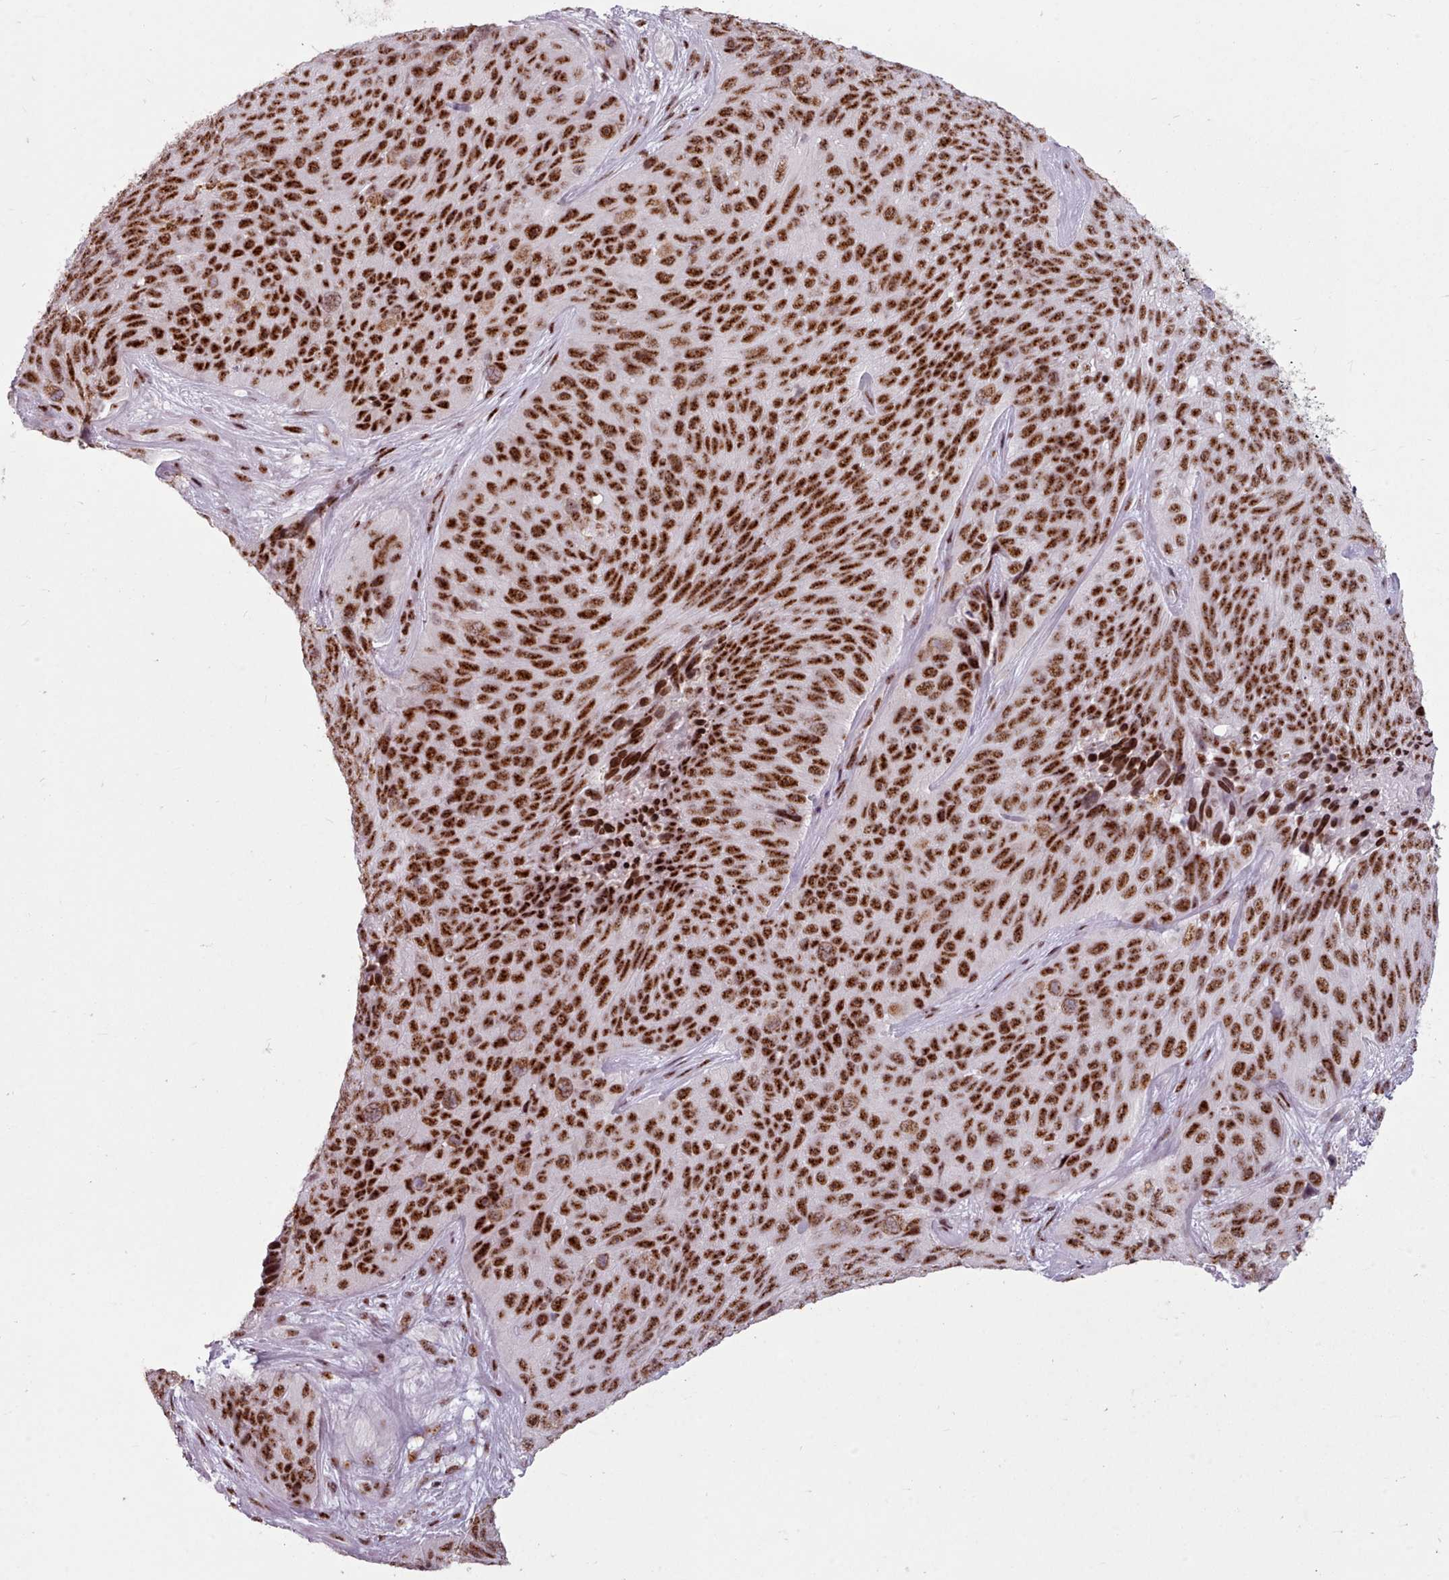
{"staining": {"intensity": "strong", "quantity": ">75%", "location": "nuclear"}, "tissue": "skin cancer", "cell_type": "Tumor cells", "image_type": "cancer", "snomed": [{"axis": "morphology", "description": "Squamous cell carcinoma, NOS"}, {"axis": "topography", "description": "Skin"}], "caption": "IHC (DAB (3,3'-diaminobenzidine)) staining of squamous cell carcinoma (skin) demonstrates strong nuclear protein staining in approximately >75% of tumor cells.", "gene": "SRRM1", "patient": {"sex": "female", "age": 87}}